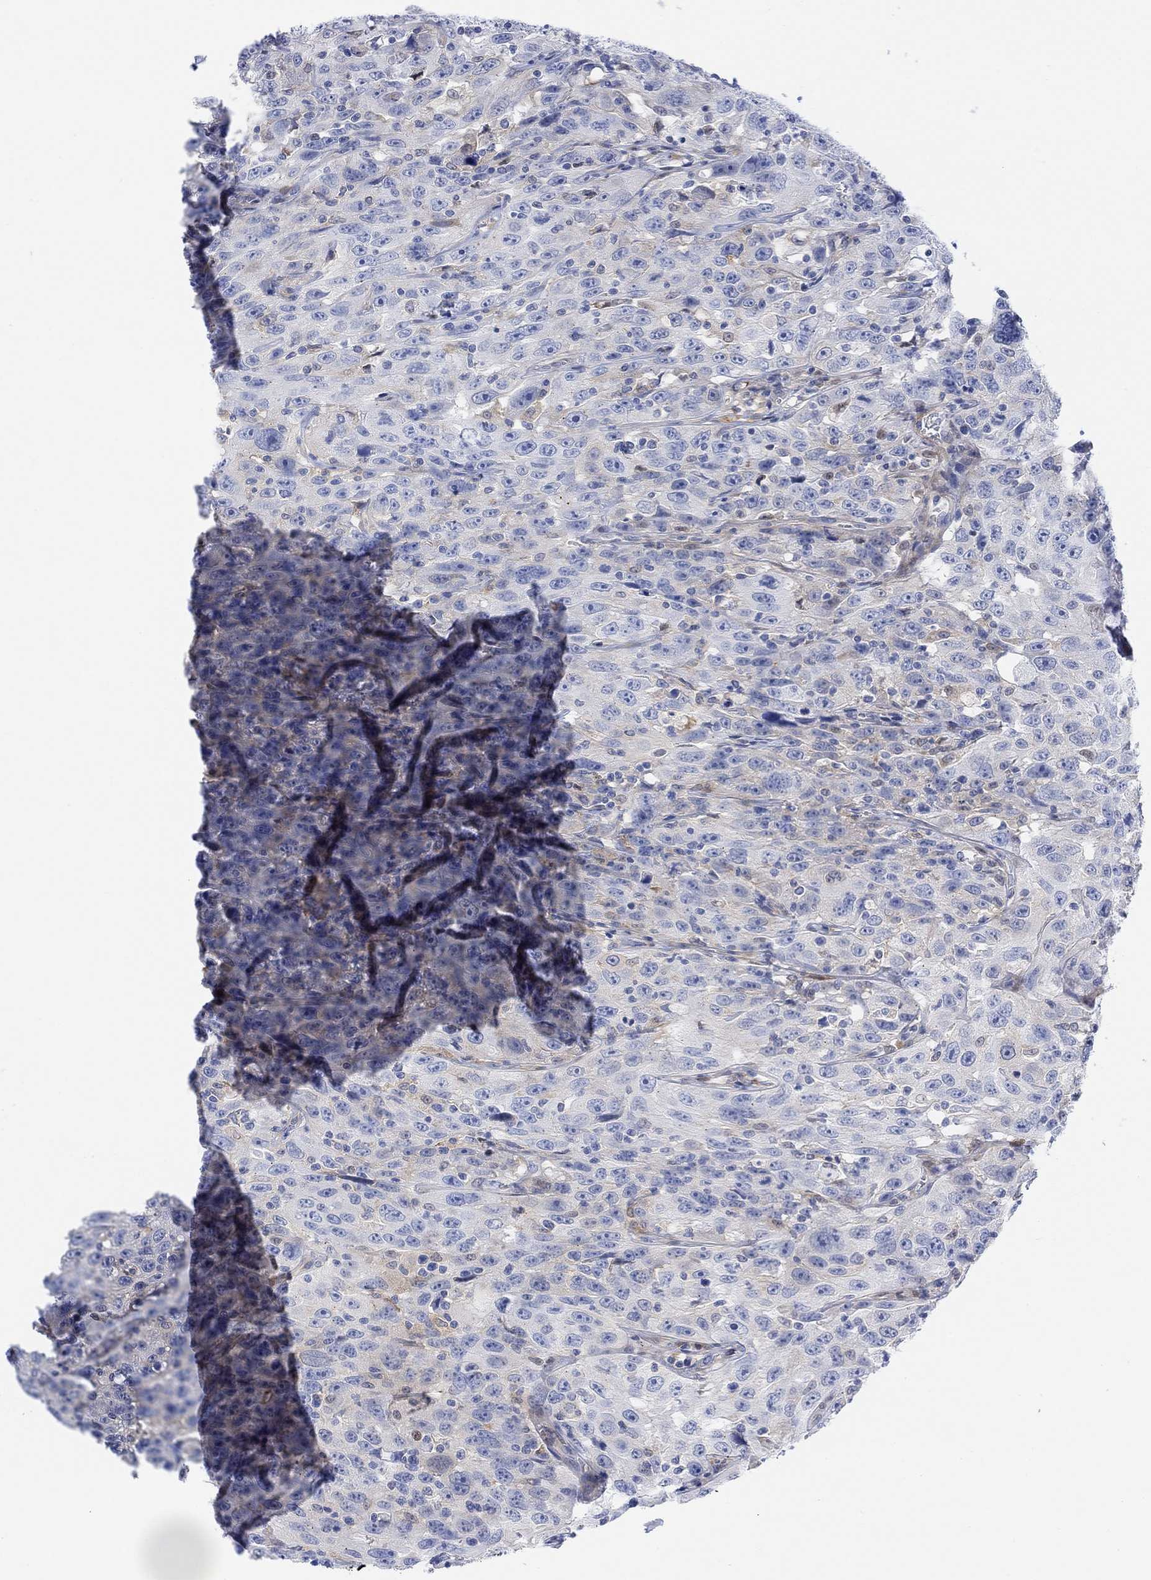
{"staining": {"intensity": "negative", "quantity": "none", "location": "none"}, "tissue": "urothelial cancer", "cell_type": "Tumor cells", "image_type": "cancer", "snomed": [{"axis": "morphology", "description": "Urothelial carcinoma, NOS"}, {"axis": "morphology", "description": "Urothelial carcinoma, High grade"}, {"axis": "topography", "description": "Urinary bladder"}], "caption": "Immunohistochemical staining of transitional cell carcinoma reveals no significant staining in tumor cells.", "gene": "TLDC2", "patient": {"sex": "female", "age": 73}}